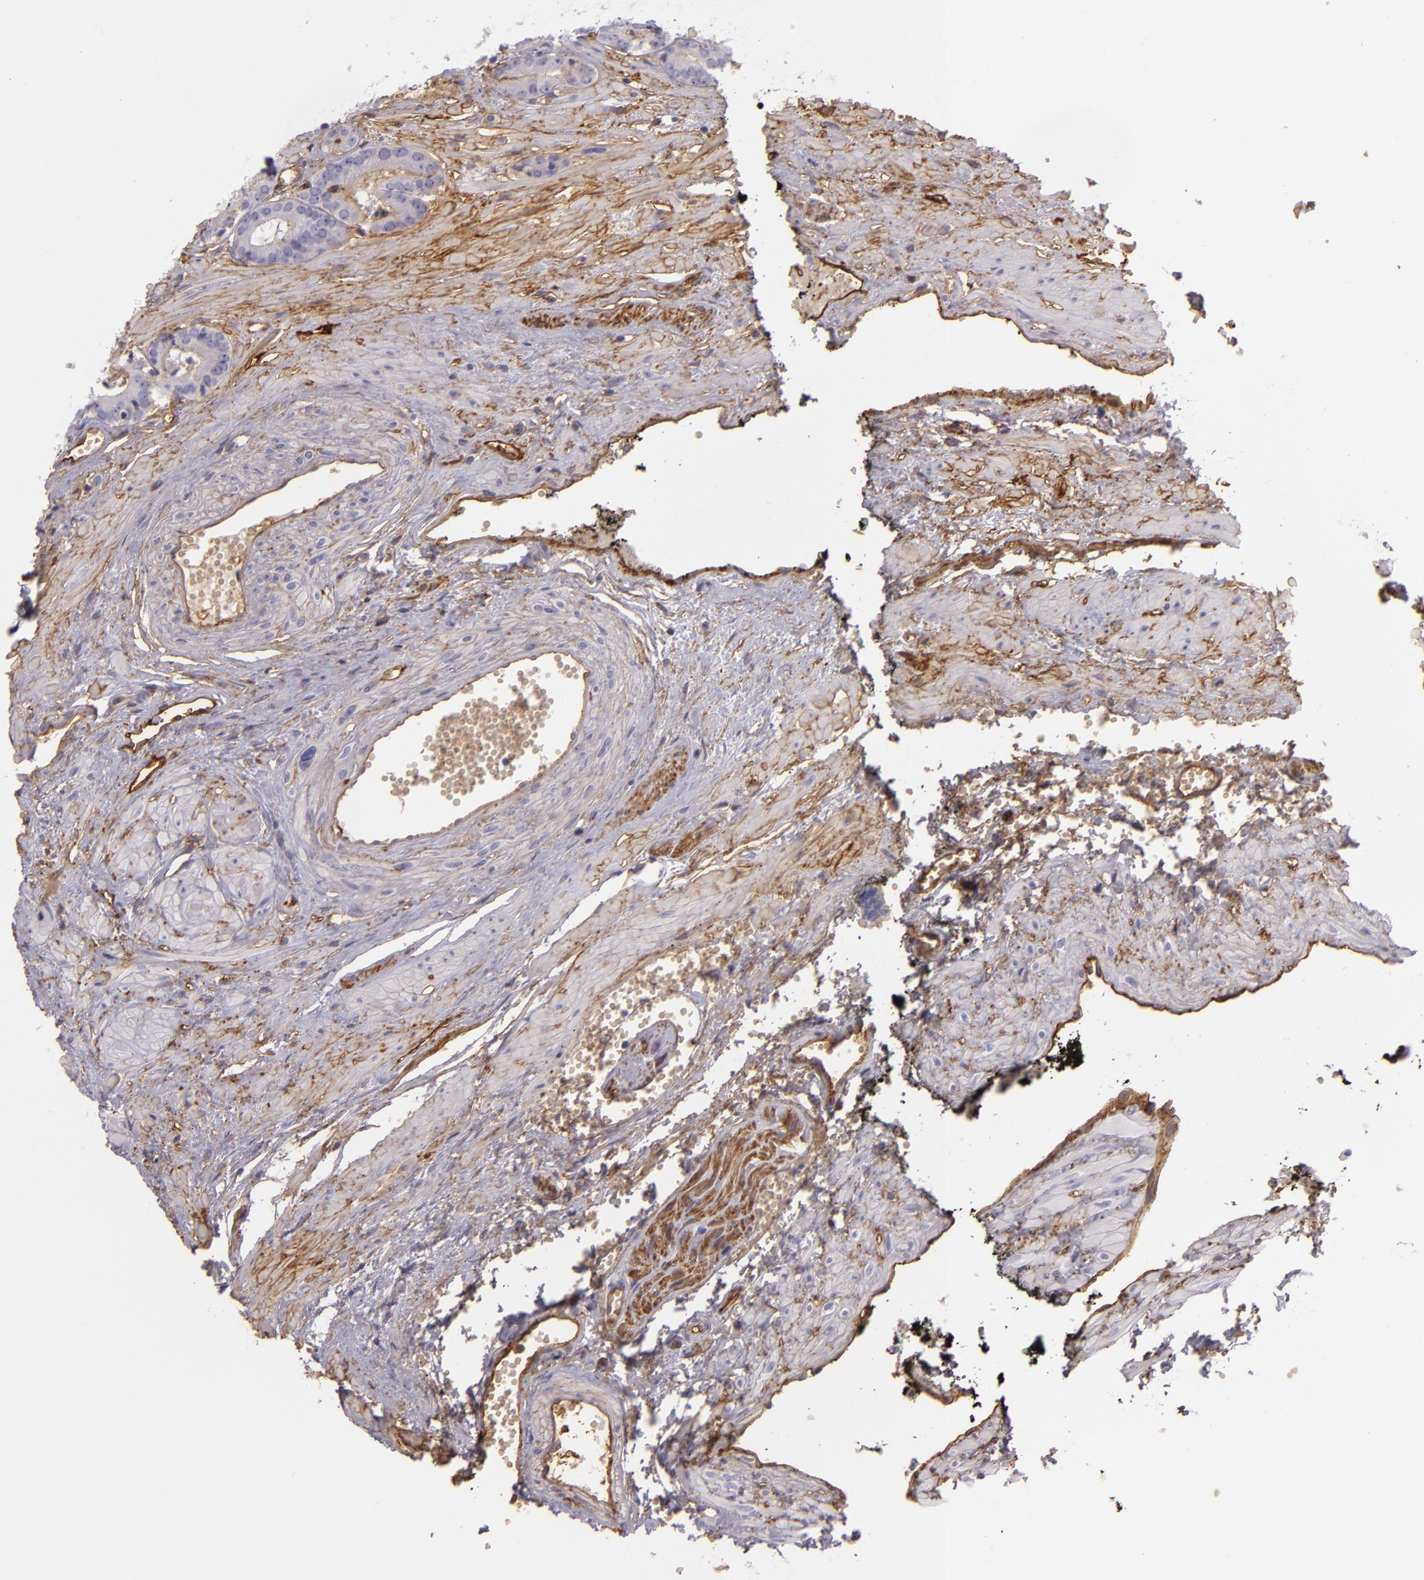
{"staining": {"intensity": "negative", "quantity": "none", "location": "none"}, "tissue": "prostate cancer", "cell_type": "Tumor cells", "image_type": "cancer", "snomed": [{"axis": "morphology", "description": "Adenocarcinoma, High grade"}, {"axis": "topography", "description": "Prostate"}], "caption": "This is a image of IHC staining of prostate cancer, which shows no staining in tumor cells.", "gene": "CD59", "patient": {"sex": "male", "age": 56}}